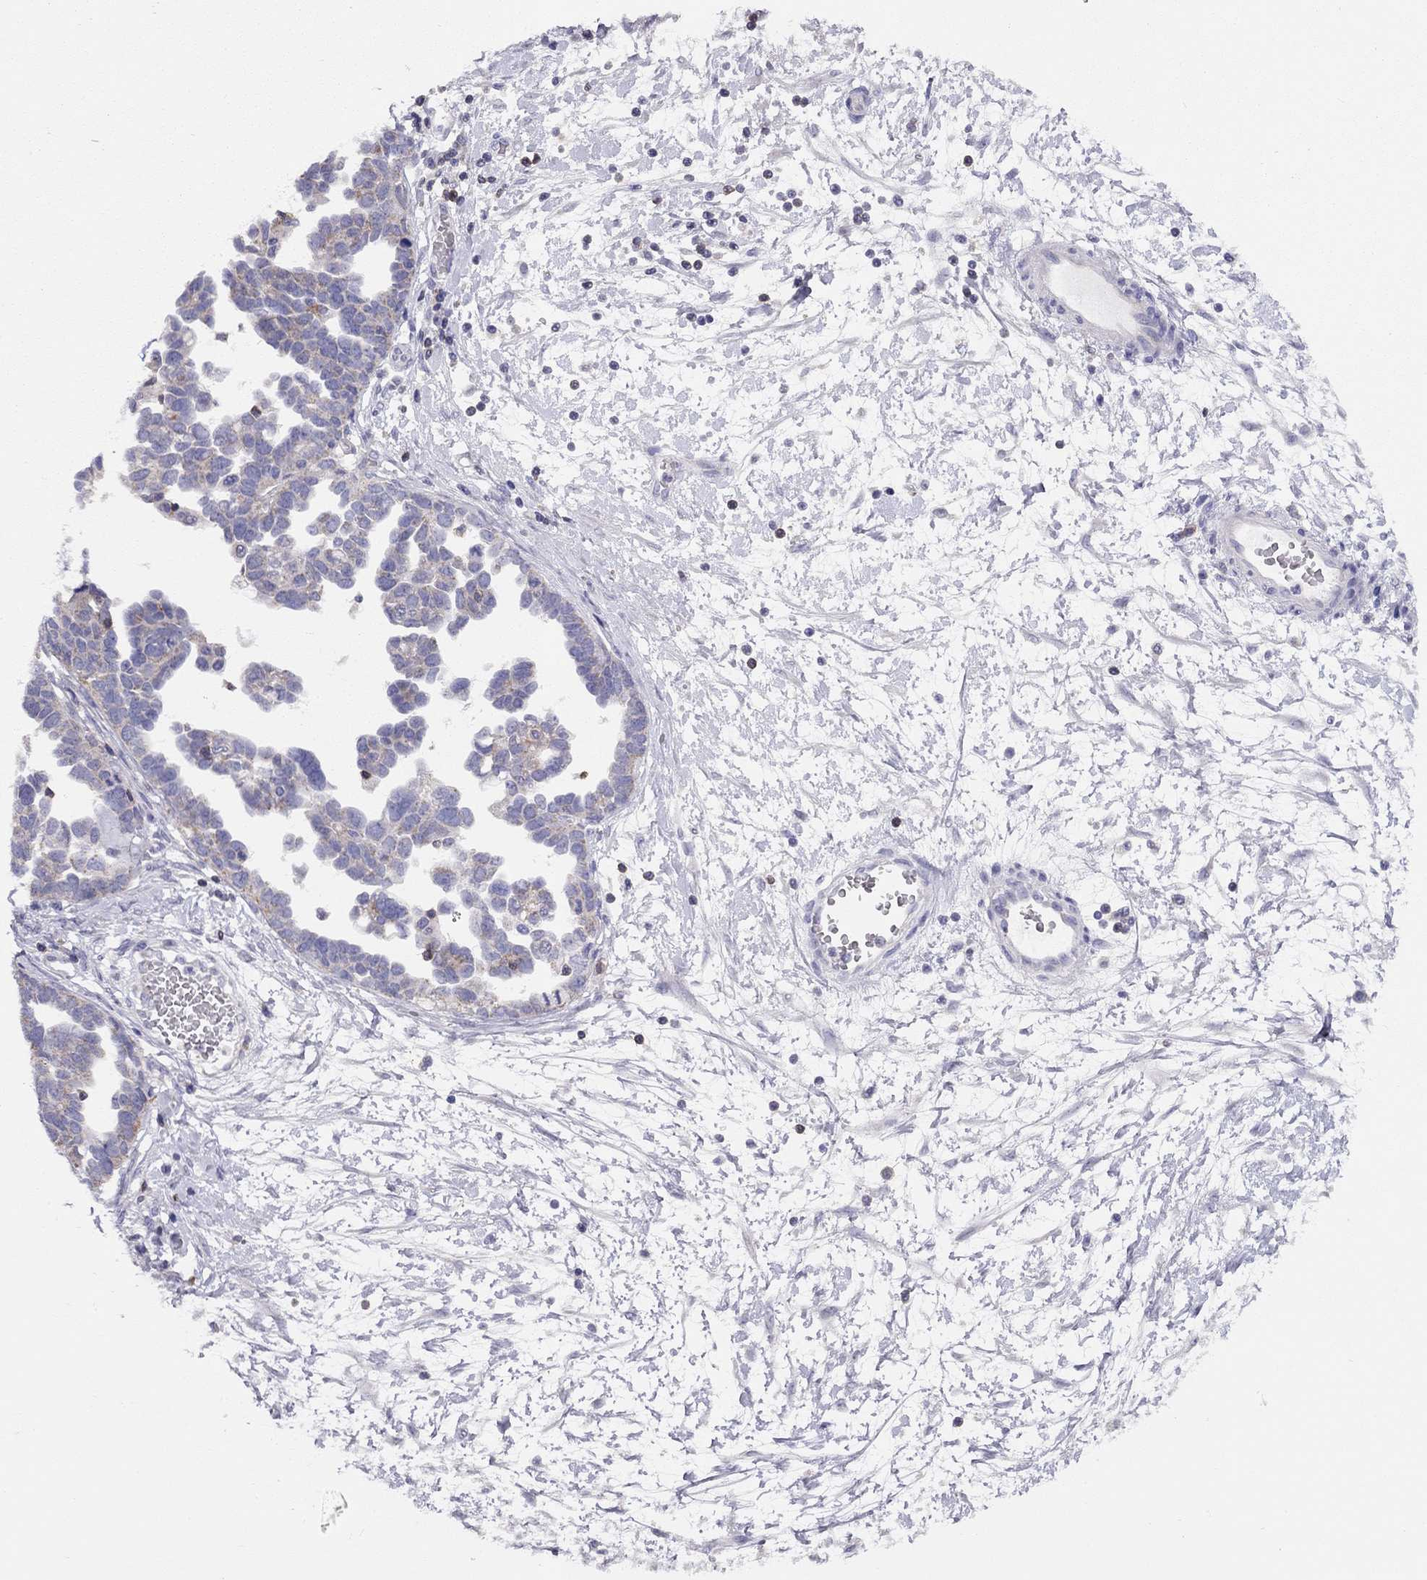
{"staining": {"intensity": "weak", "quantity": "<25%", "location": "cytoplasmic/membranous"}, "tissue": "ovarian cancer", "cell_type": "Tumor cells", "image_type": "cancer", "snomed": [{"axis": "morphology", "description": "Cystadenocarcinoma, serous, NOS"}, {"axis": "topography", "description": "Ovary"}], "caption": "IHC image of ovarian serous cystadenocarcinoma stained for a protein (brown), which reveals no staining in tumor cells.", "gene": "CITED1", "patient": {"sex": "female", "age": 54}}